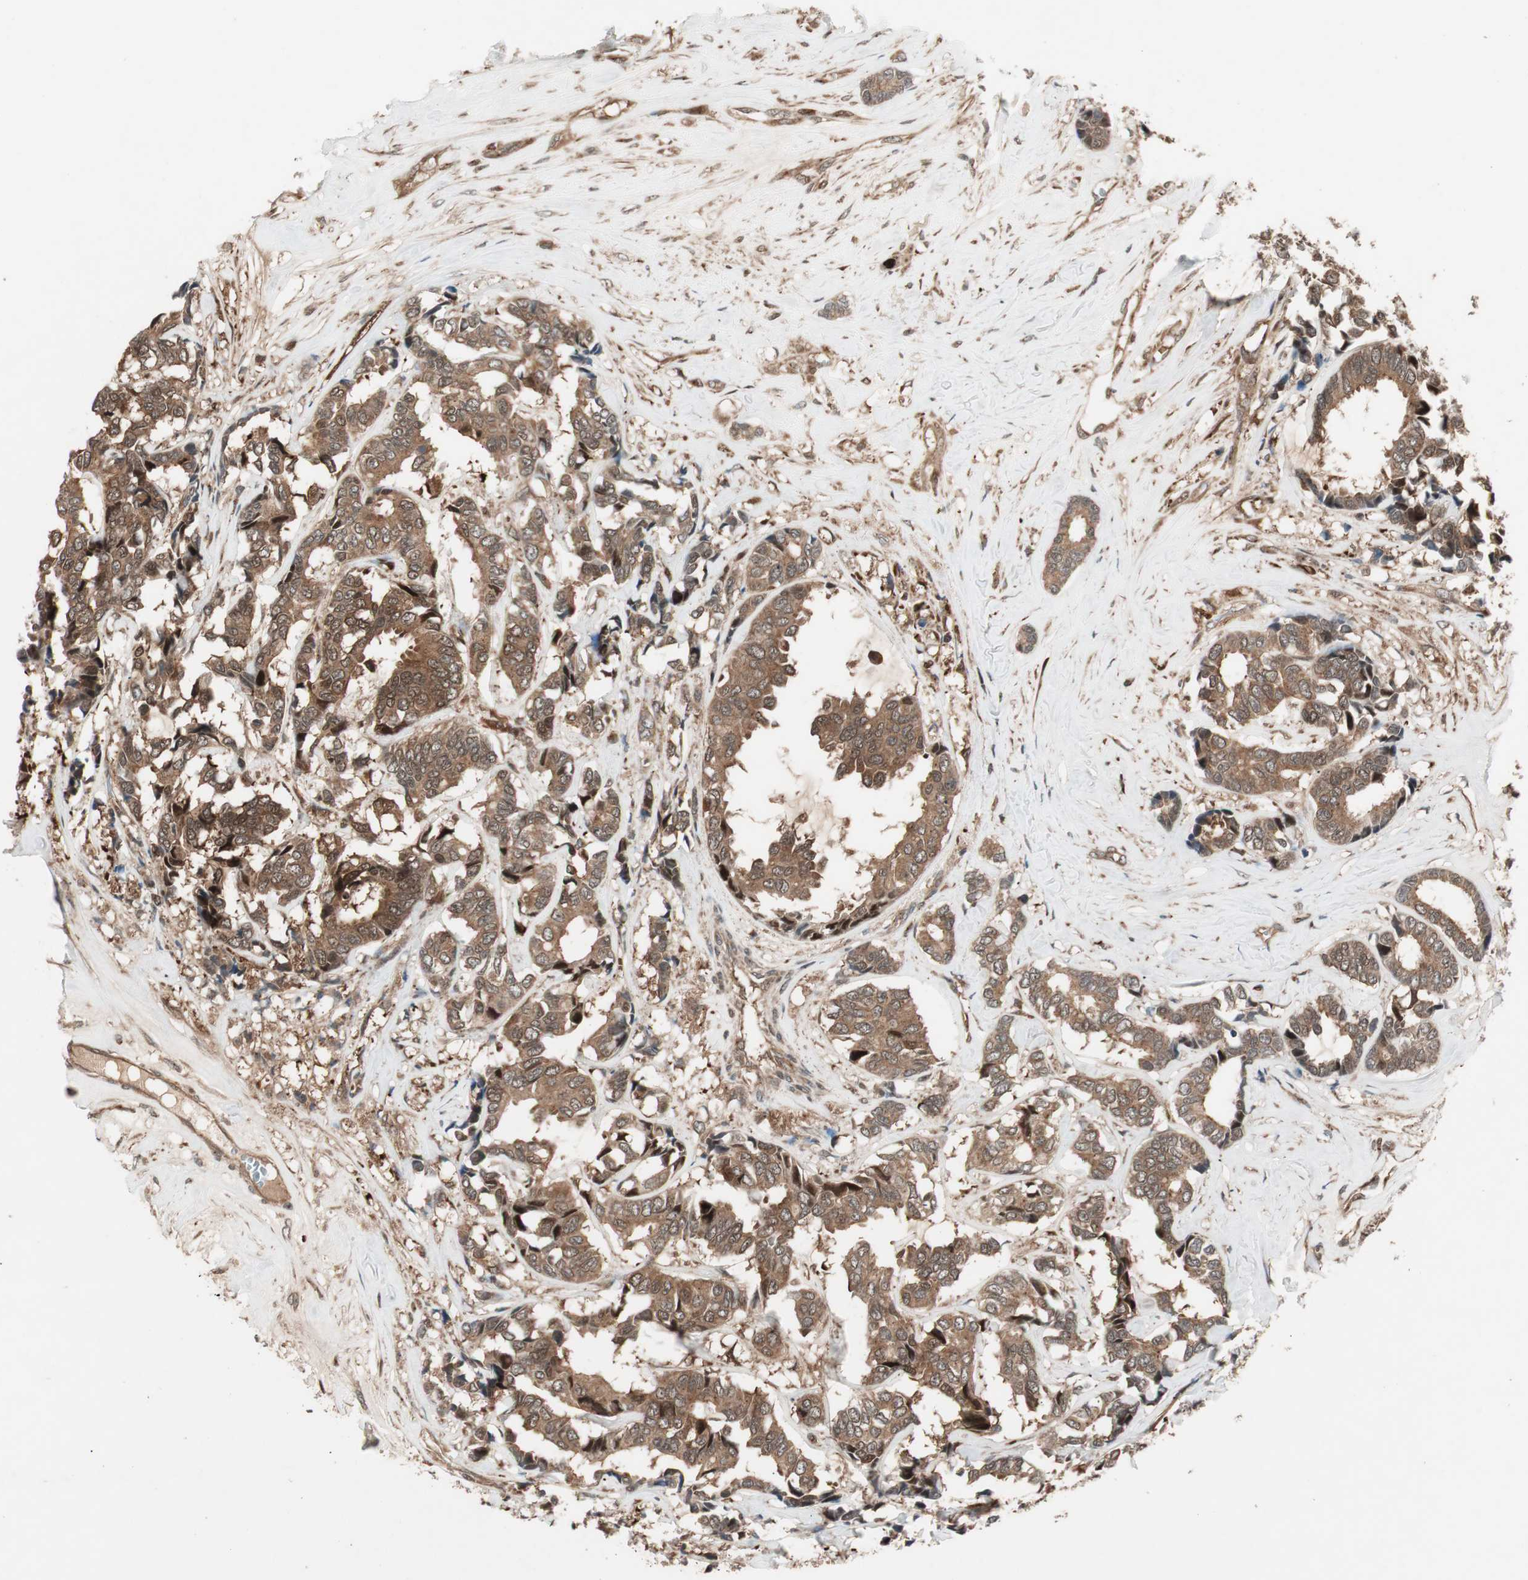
{"staining": {"intensity": "moderate", "quantity": ">75%", "location": "cytoplasmic/membranous"}, "tissue": "breast cancer", "cell_type": "Tumor cells", "image_type": "cancer", "snomed": [{"axis": "morphology", "description": "Duct carcinoma"}, {"axis": "topography", "description": "Breast"}], "caption": "Immunohistochemistry (IHC) (DAB) staining of breast cancer exhibits moderate cytoplasmic/membranous protein positivity in approximately >75% of tumor cells.", "gene": "PRKG2", "patient": {"sex": "female", "age": 87}}